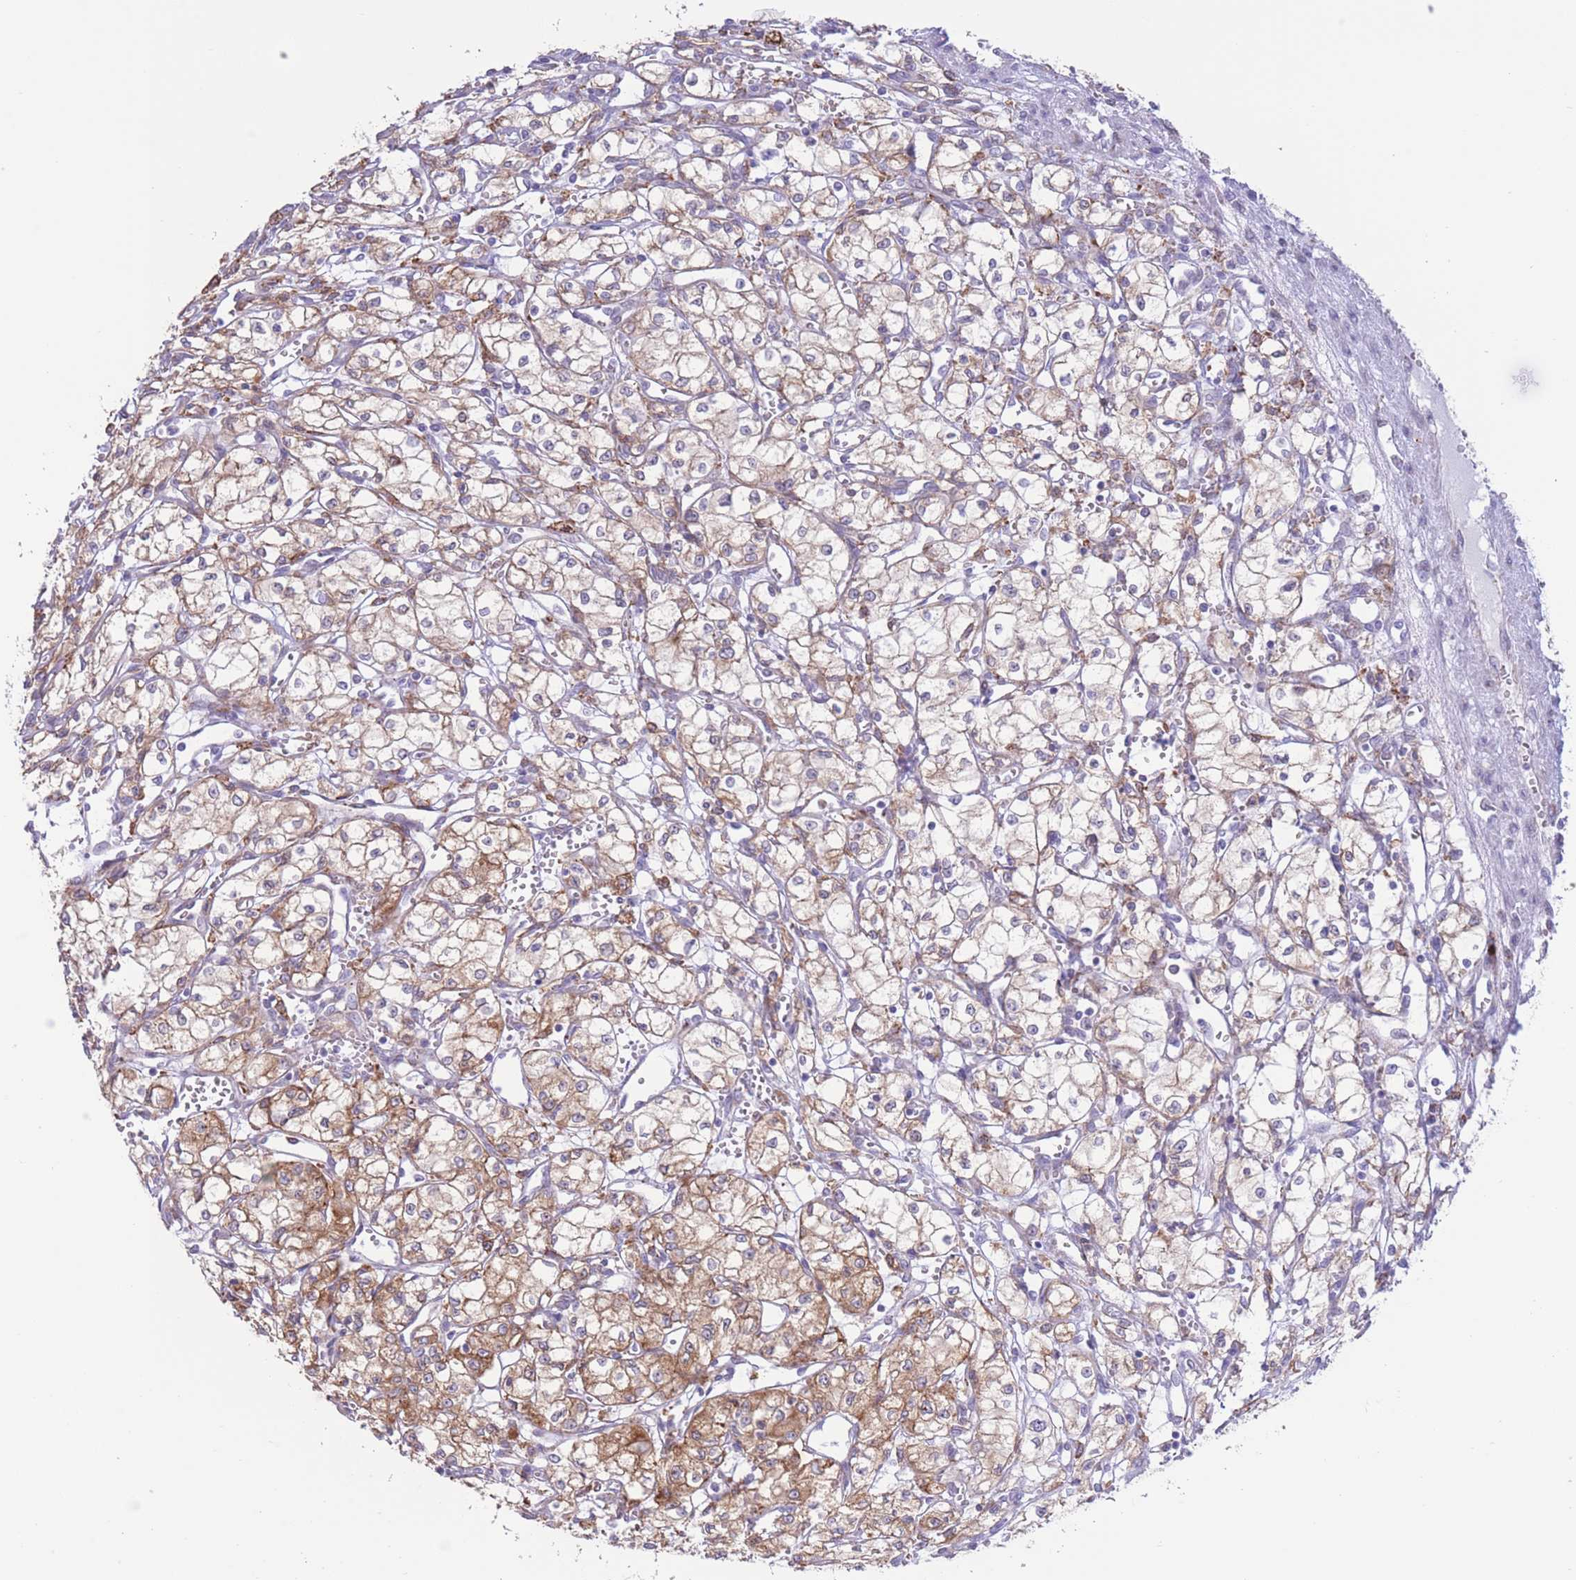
{"staining": {"intensity": "weak", "quantity": ">75%", "location": "cytoplasmic/membranous"}, "tissue": "renal cancer", "cell_type": "Tumor cells", "image_type": "cancer", "snomed": [{"axis": "morphology", "description": "Adenocarcinoma, NOS"}, {"axis": "topography", "description": "Kidney"}], "caption": "Brown immunohistochemical staining in human renal cancer displays weak cytoplasmic/membranous expression in about >75% of tumor cells. The protein of interest is shown in brown color, while the nuclei are stained blue.", "gene": "MYDGF", "patient": {"sex": "male", "age": 59}}